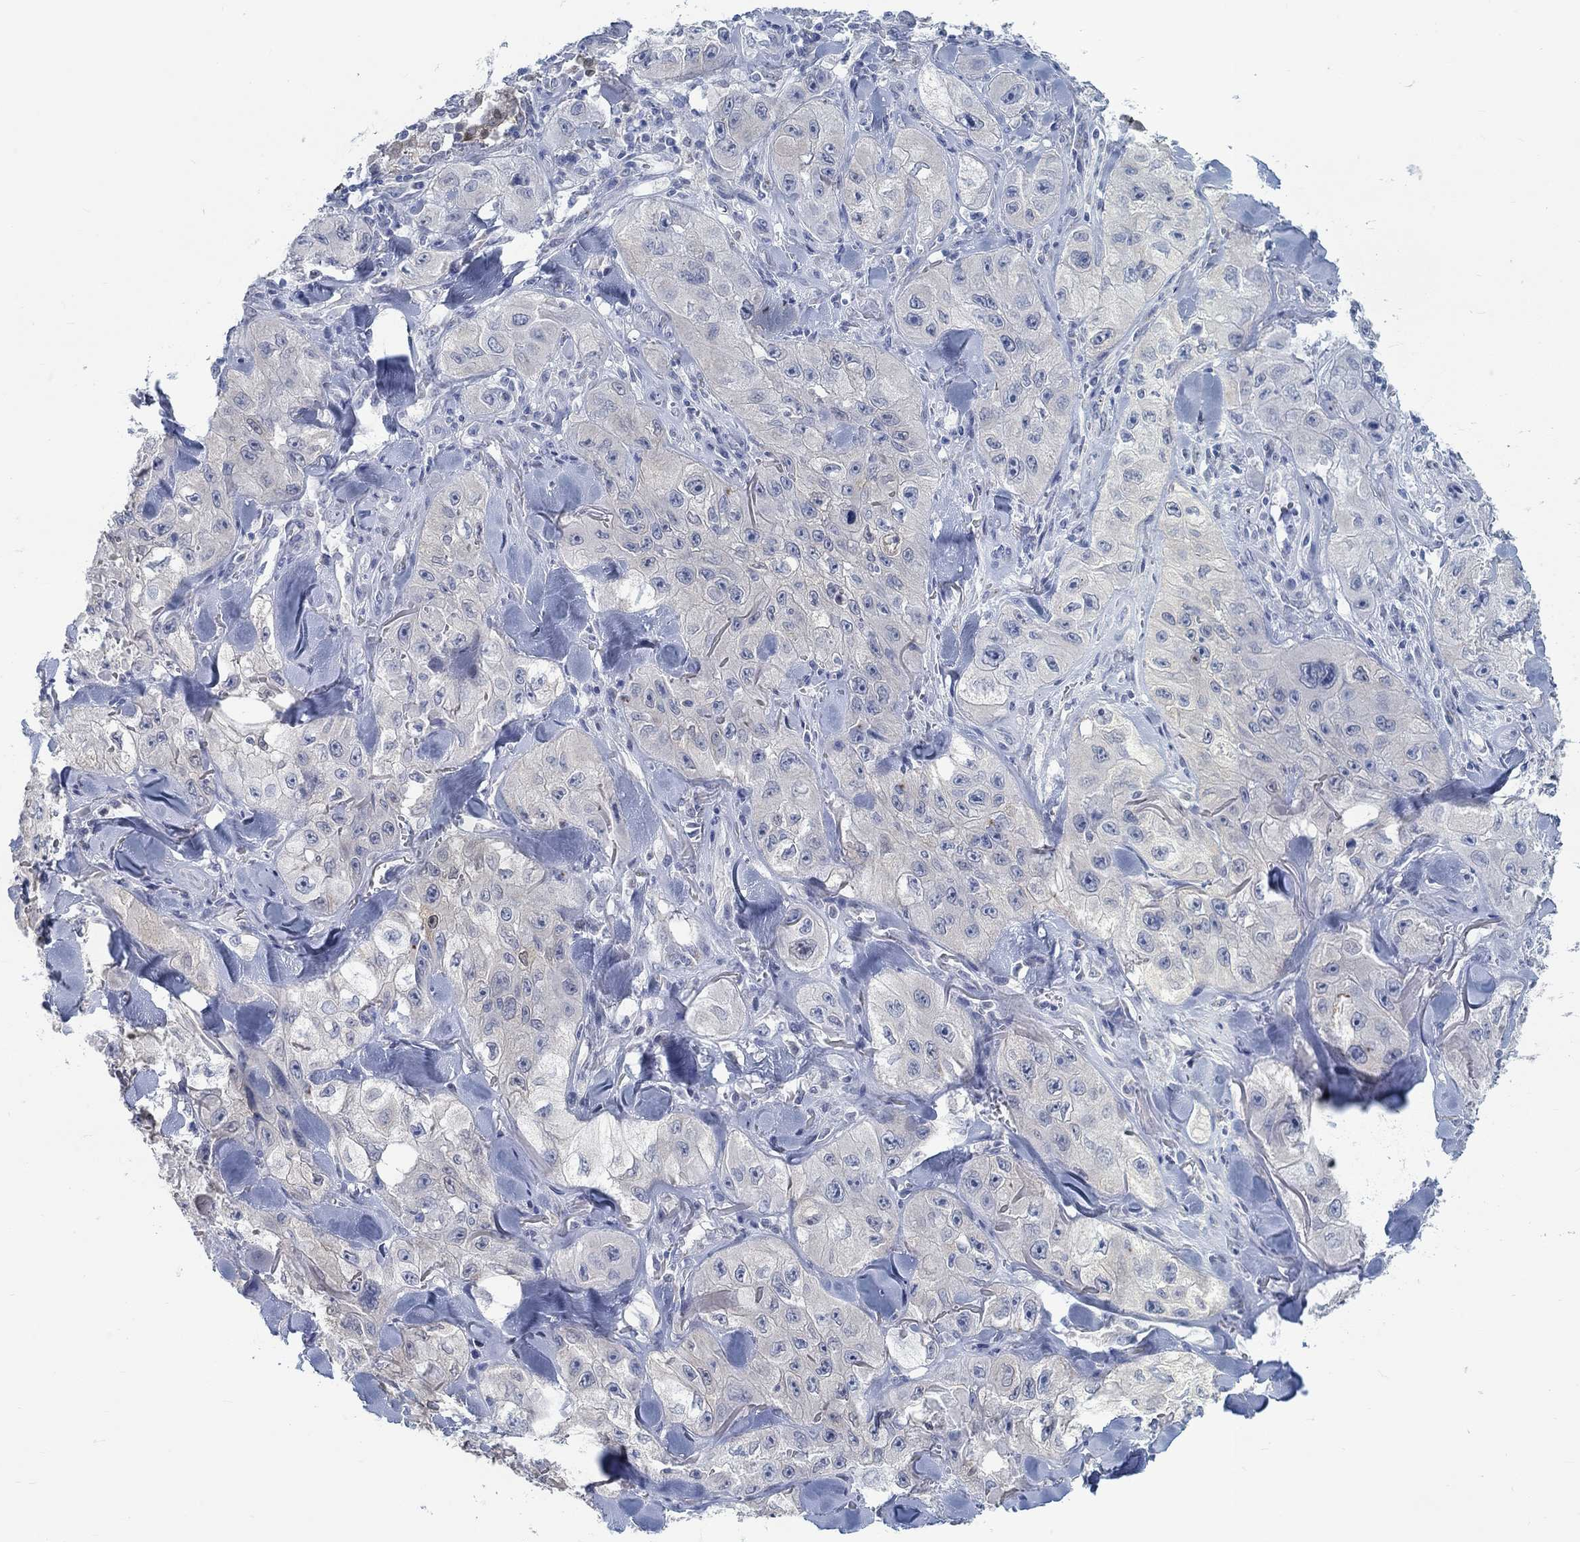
{"staining": {"intensity": "negative", "quantity": "none", "location": "none"}, "tissue": "skin cancer", "cell_type": "Tumor cells", "image_type": "cancer", "snomed": [{"axis": "morphology", "description": "Squamous cell carcinoma, NOS"}, {"axis": "topography", "description": "Skin"}, {"axis": "topography", "description": "Subcutis"}], "caption": "DAB (3,3'-diaminobenzidine) immunohistochemical staining of squamous cell carcinoma (skin) displays no significant positivity in tumor cells. (Immunohistochemistry (ihc), brightfield microscopy, high magnification).", "gene": "TEKT4", "patient": {"sex": "male", "age": 73}}